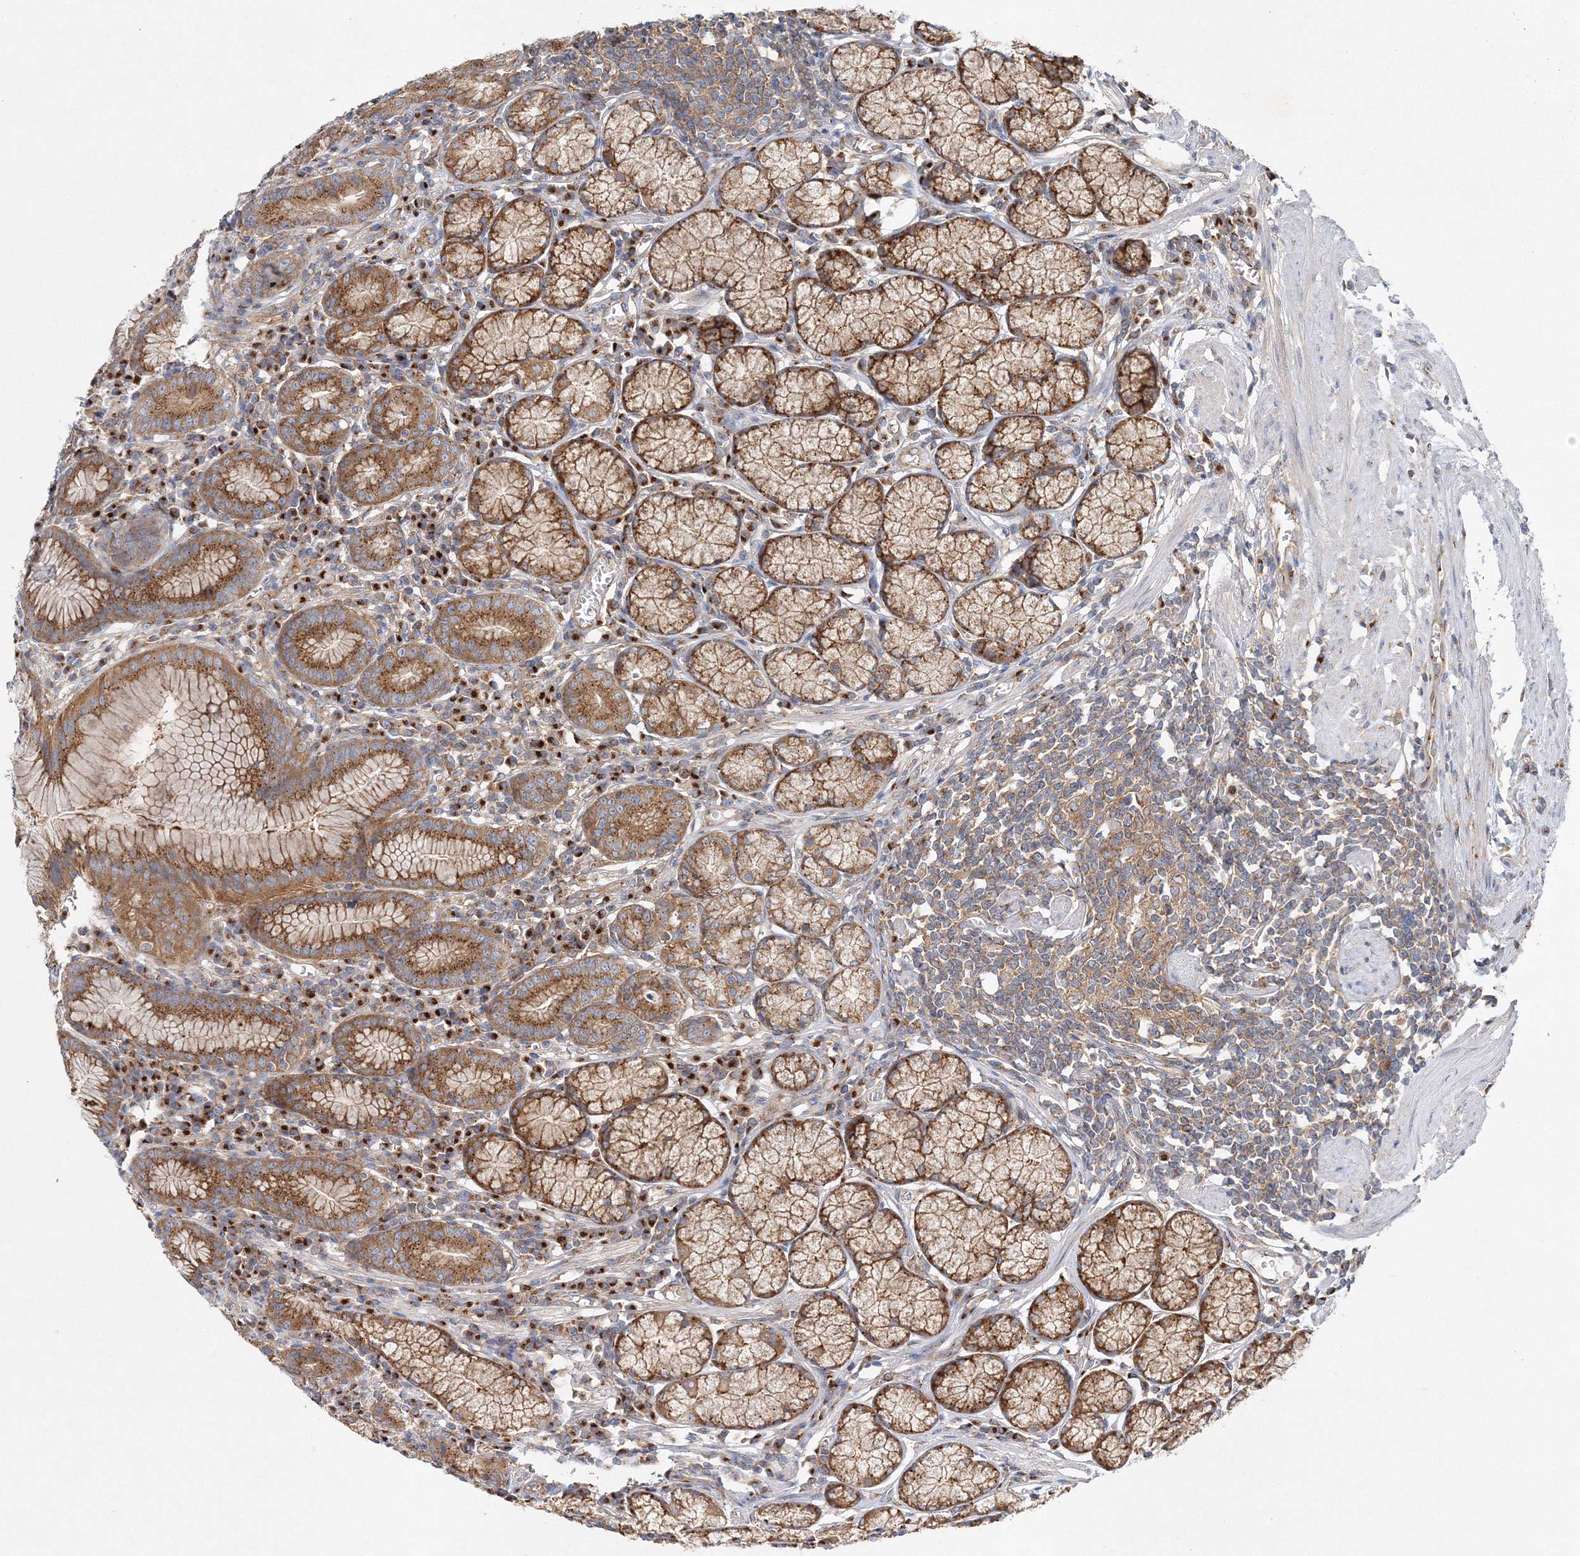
{"staining": {"intensity": "strong", "quantity": ">75%", "location": "cytoplasmic/membranous"}, "tissue": "stomach", "cell_type": "Glandular cells", "image_type": "normal", "snomed": [{"axis": "morphology", "description": "Normal tissue, NOS"}, {"axis": "topography", "description": "Stomach"}], "caption": "Immunohistochemistry photomicrograph of normal stomach: stomach stained using immunohistochemistry (IHC) shows high levels of strong protein expression localized specifically in the cytoplasmic/membranous of glandular cells, appearing as a cytoplasmic/membranous brown color.", "gene": "SEC23IP", "patient": {"sex": "male", "age": 55}}